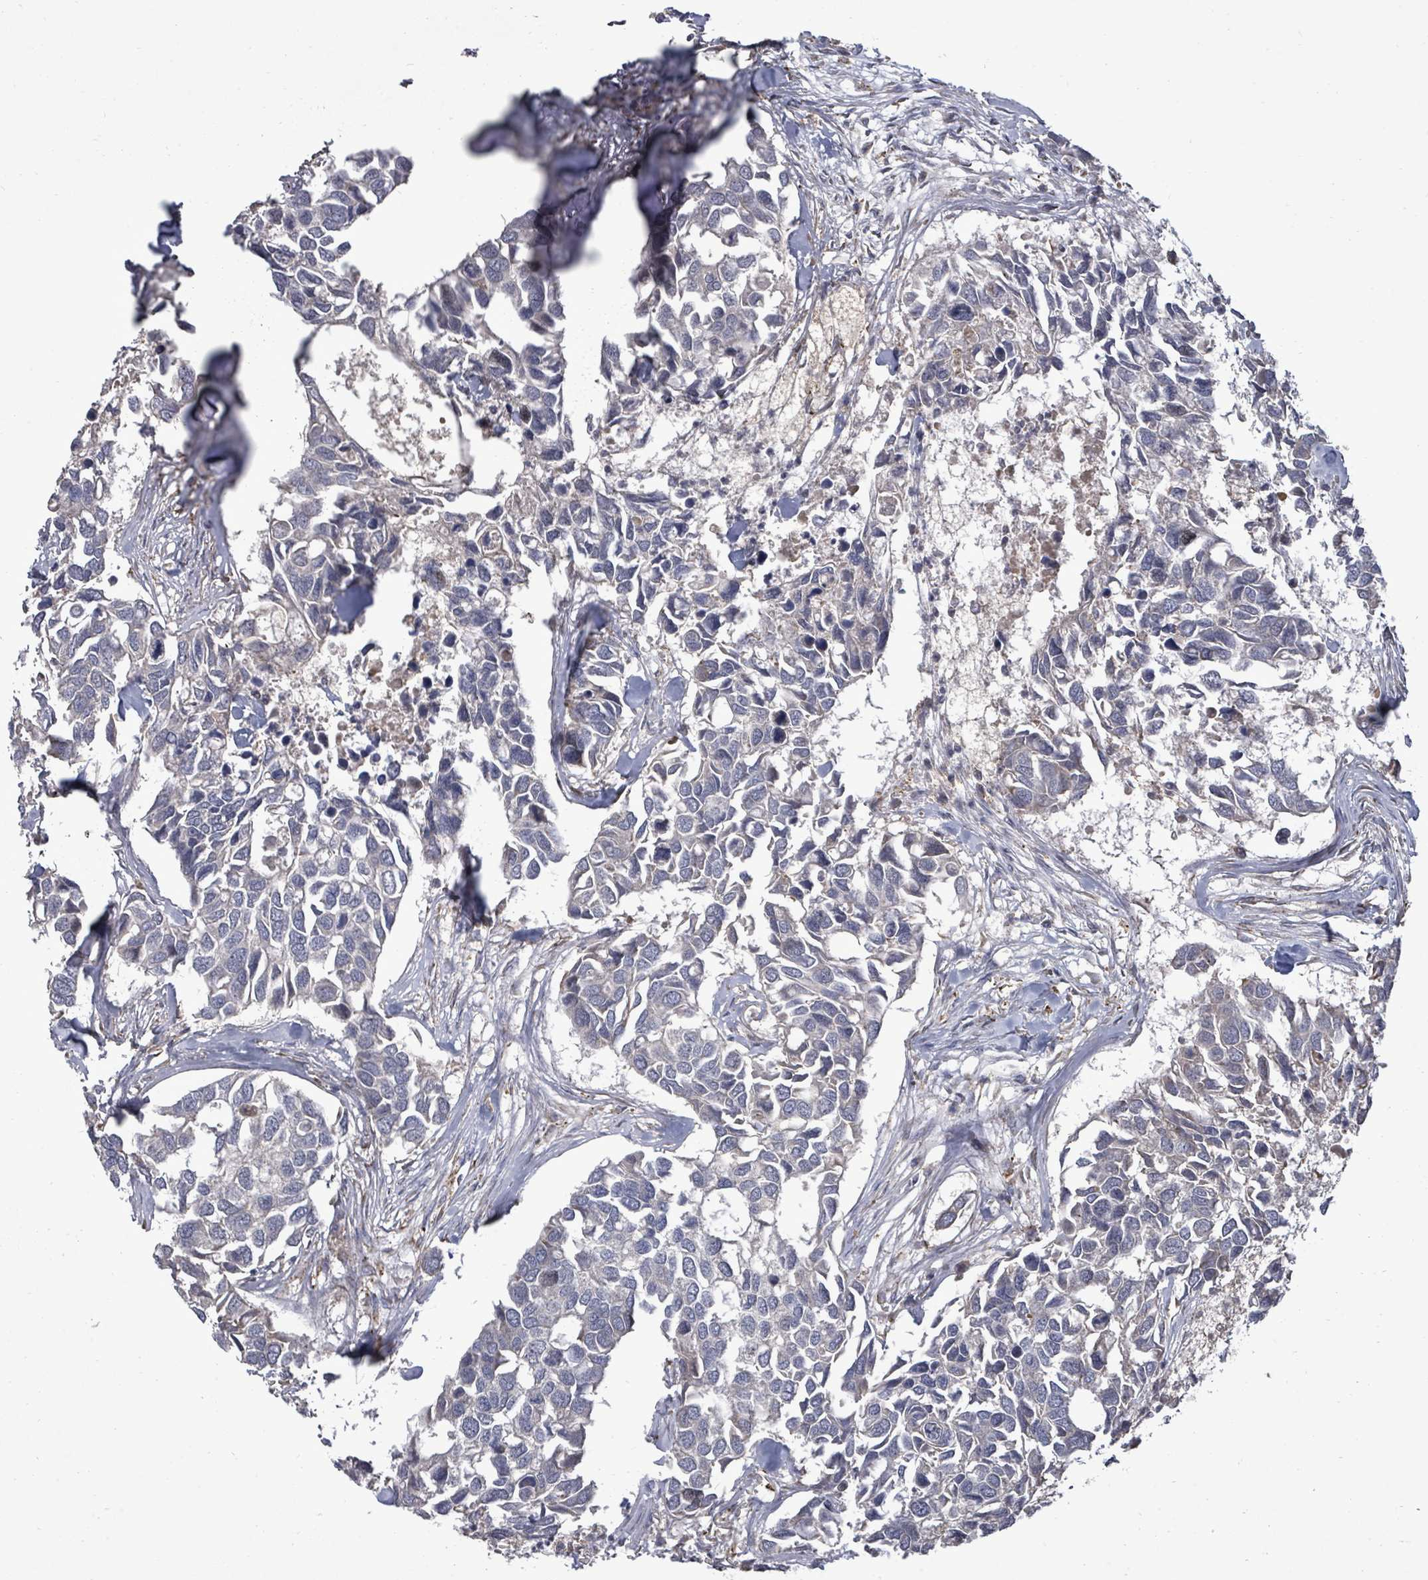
{"staining": {"intensity": "negative", "quantity": "none", "location": "none"}, "tissue": "breast cancer", "cell_type": "Tumor cells", "image_type": "cancer", "snomed": [{"axis": "morphology", "description": "Duct carcinoma"}, {"axis": "topography", "description": "Breast"}], "caption": "A histopathology image of human breast cancer (invasive ductal carcinoma) is negative for staining in tumor cells.", "gene": "POMGNT2", "patient": {"sex": "female", "age": 83}}